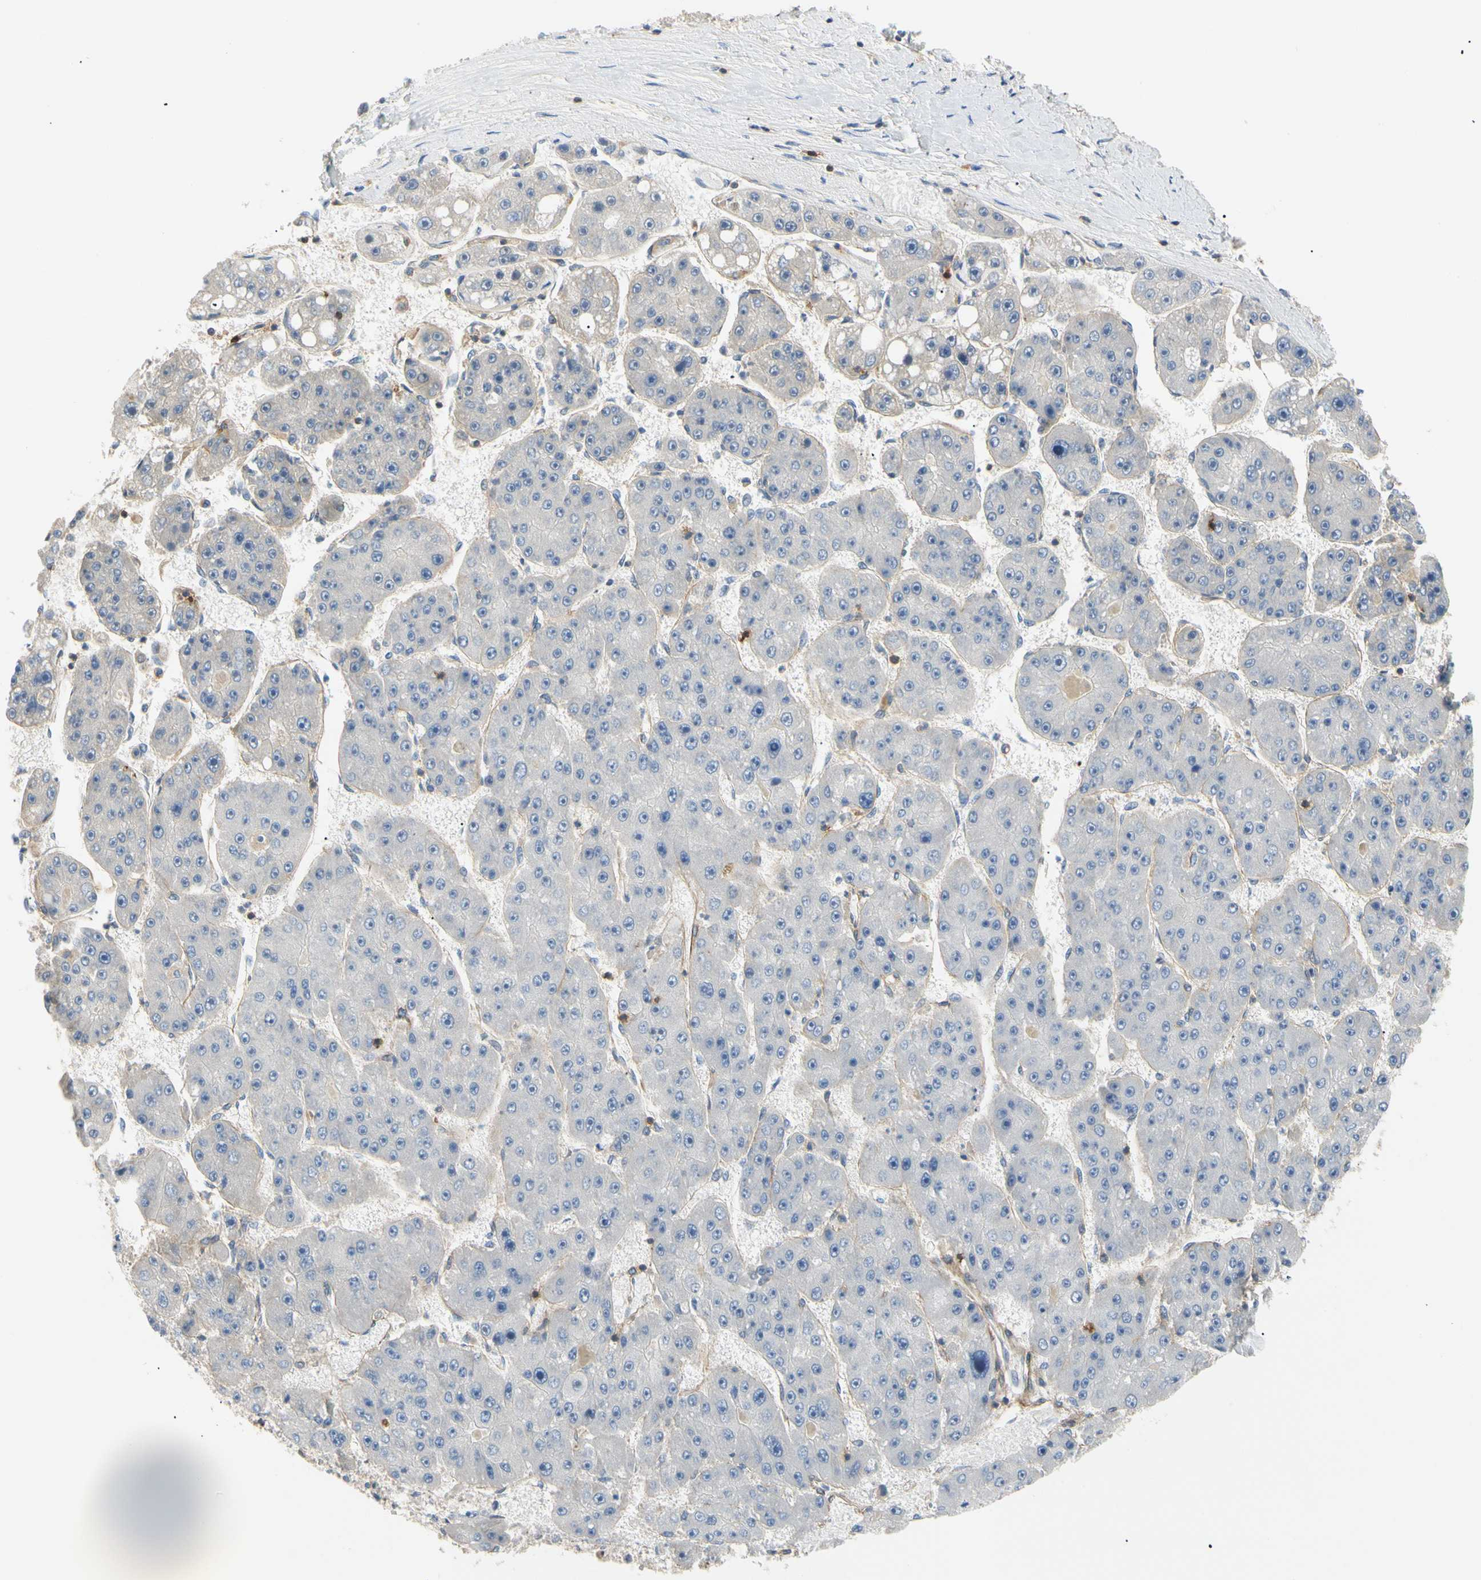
{"staining": {"intensity": "negative", "quantity": "none", "location": "none"}, "tissue": "liver cancer", "cell_type": "Tumor cells", "image_type": "cancer", "snomed": [{"axis": "morphology", "description": "Carcinoma, Hepatocellular, NOS"}, {"axis": "topography", "description": "Liver"}], "caption": "IHC of liver cancer (hepatocellular carcinoma) demonstrates no staining in tumor cells.", "gene": "TNFRSF18", "patient": {"sex": "female", "age": 61}}